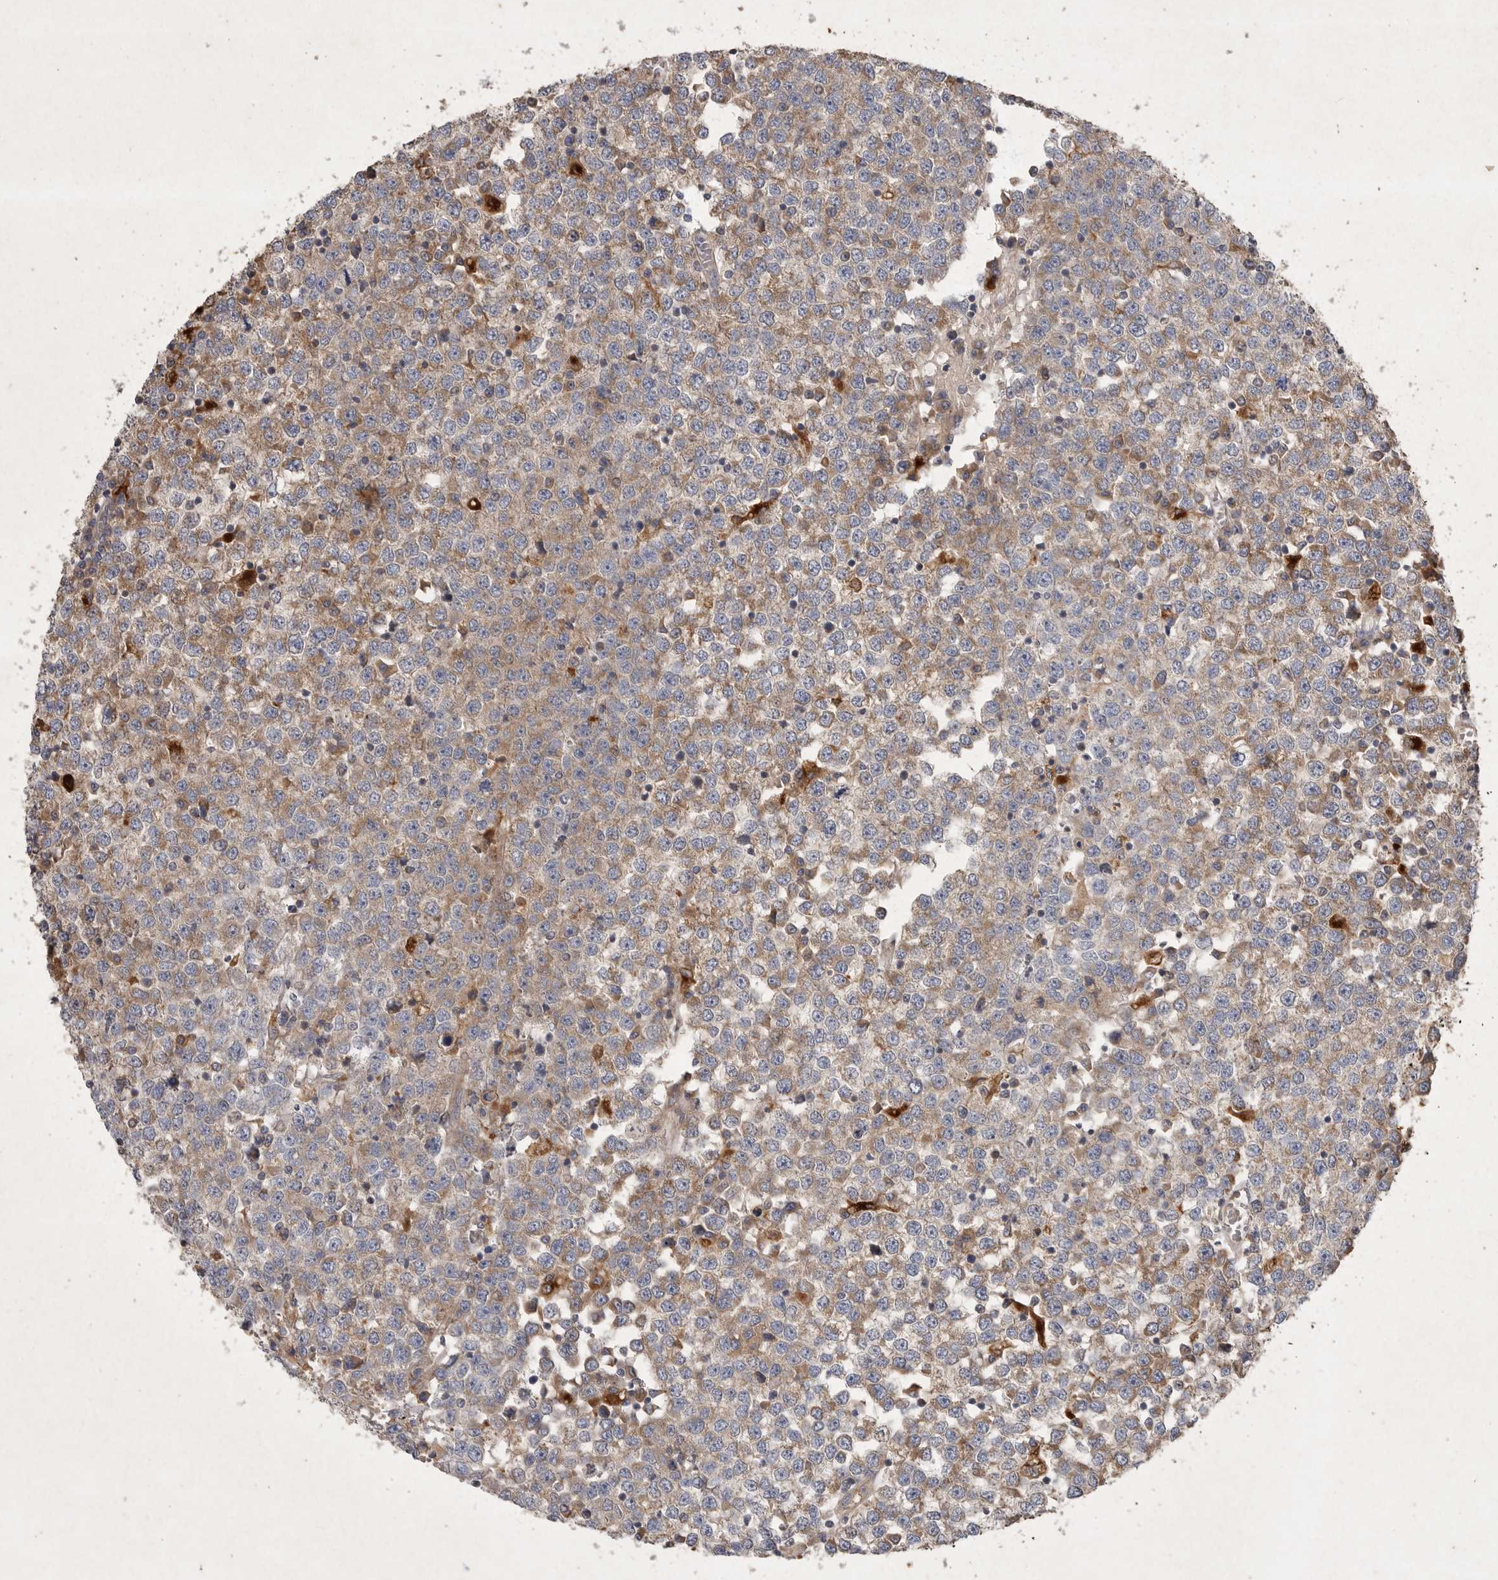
{"staining": {"intensity": "moderate", "quantity": ">75%", "location": "cytoplasmic/membranous"}, "tissue": "testis cancer", "cell_type": "Tumor cells", "image_type": "cancer", "snomed": [{"axis": "morphology", "description": "Seminoma, NOS"}, {"axis": "topography", "description": "Testis"}], "caption": "The image exhibits immunohistochemical staining of testis seminoma. There is moderate cytoplasmic/membranous staining is present in about >75% of tumor cells.", "gene": "MRPL41", "patient": {"sex": "male", "age": 65}}